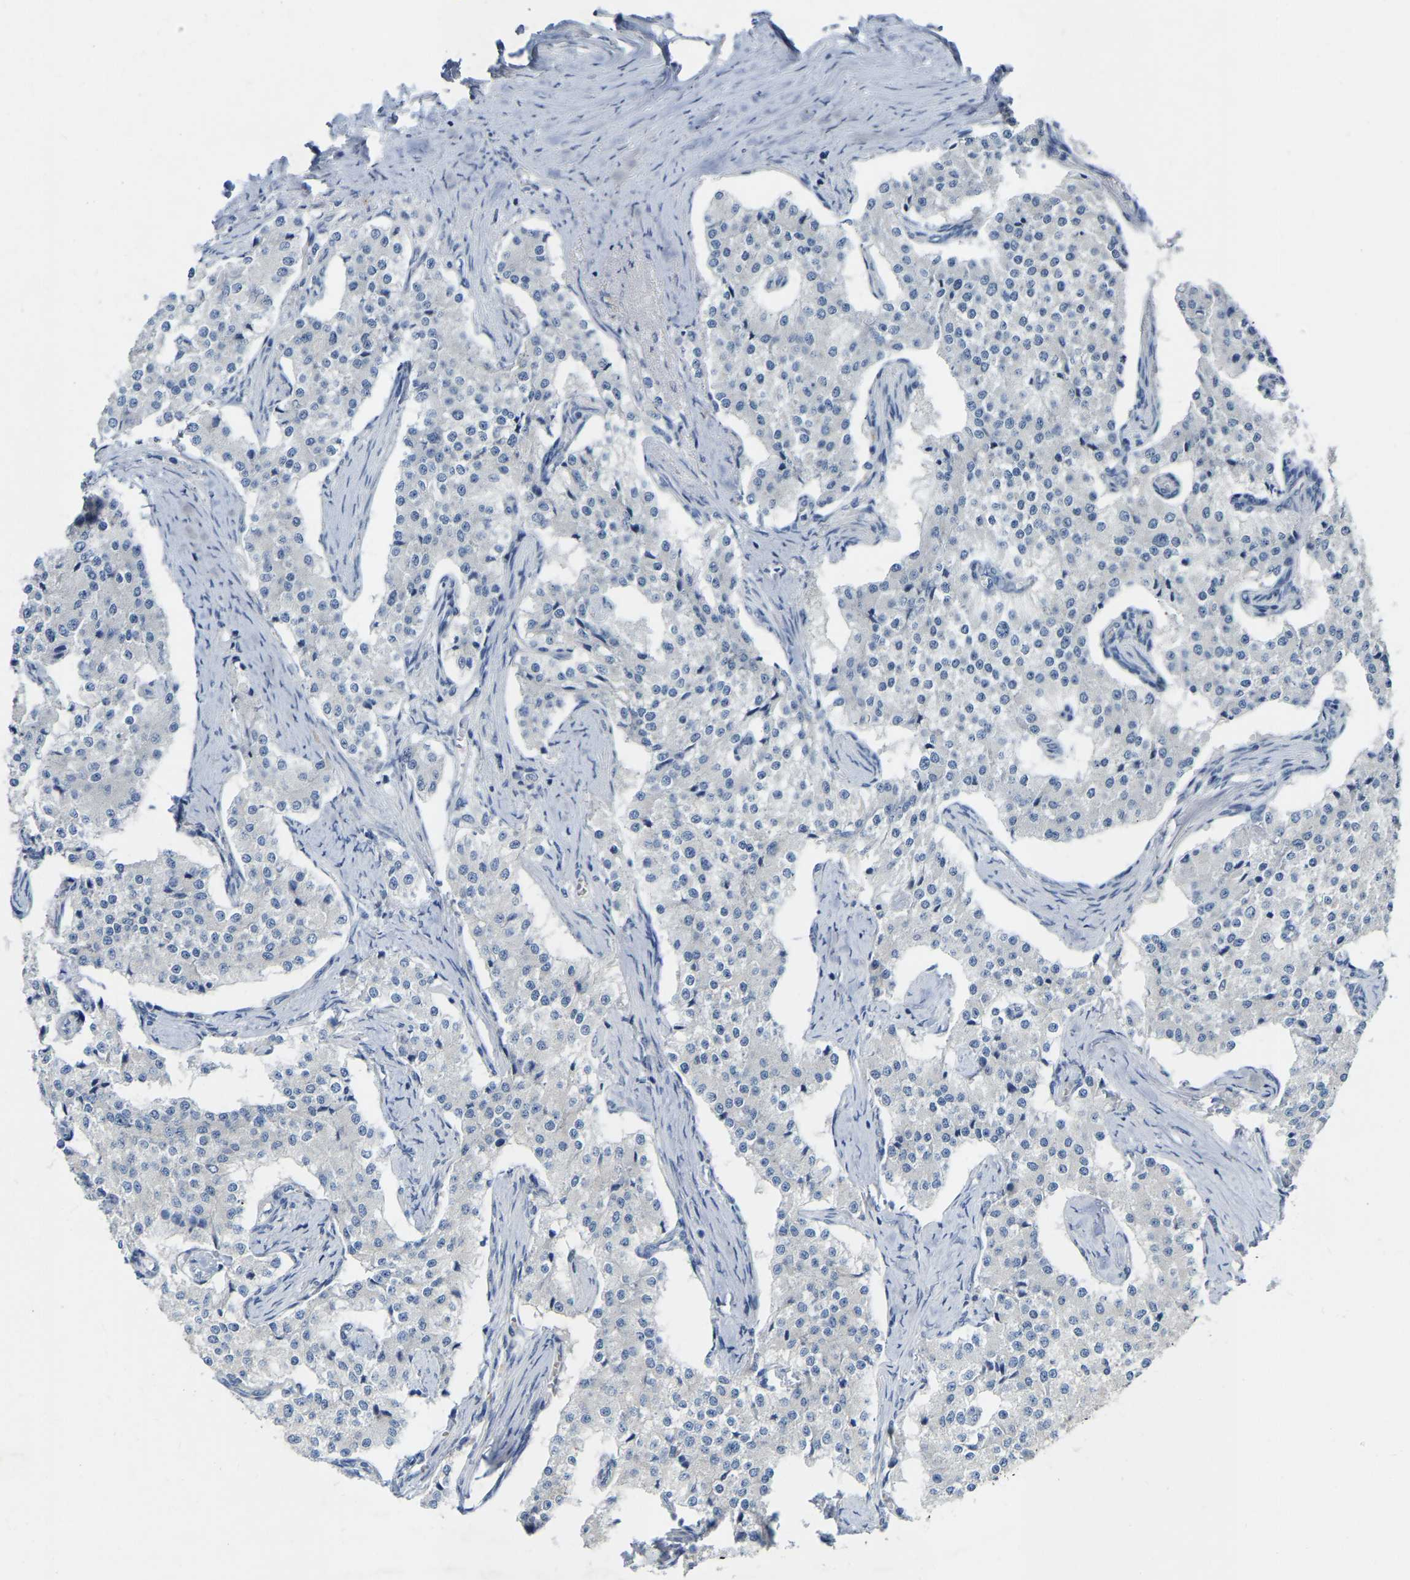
{"staining": {"intensity": "negative", "quantity": "none", "location": "none"}, "tissue": "carcinoid", "cell_type": "Tumor cells", "image_type": "cancer", "snomed": [{"axis": "morphology", "description": "Carcinoid, malignant, NOS"}, {"axis": "topography", "description": "Colon"}], "caption": "High magnification brightfield microscopy of carcinoid (malignant) stained with DAB (brown) and counterstained with hematoxylin (blue): tumor cells show no significant staining. (Stains: DAB (3,3'-diaminobenzidine) immunohistochemistry with hematoxylin counter stain, Microscopy: brightfield microscopy at high magnification).", "gene": "WIPI2", "patient": {"sex": "female", "age": 52}}